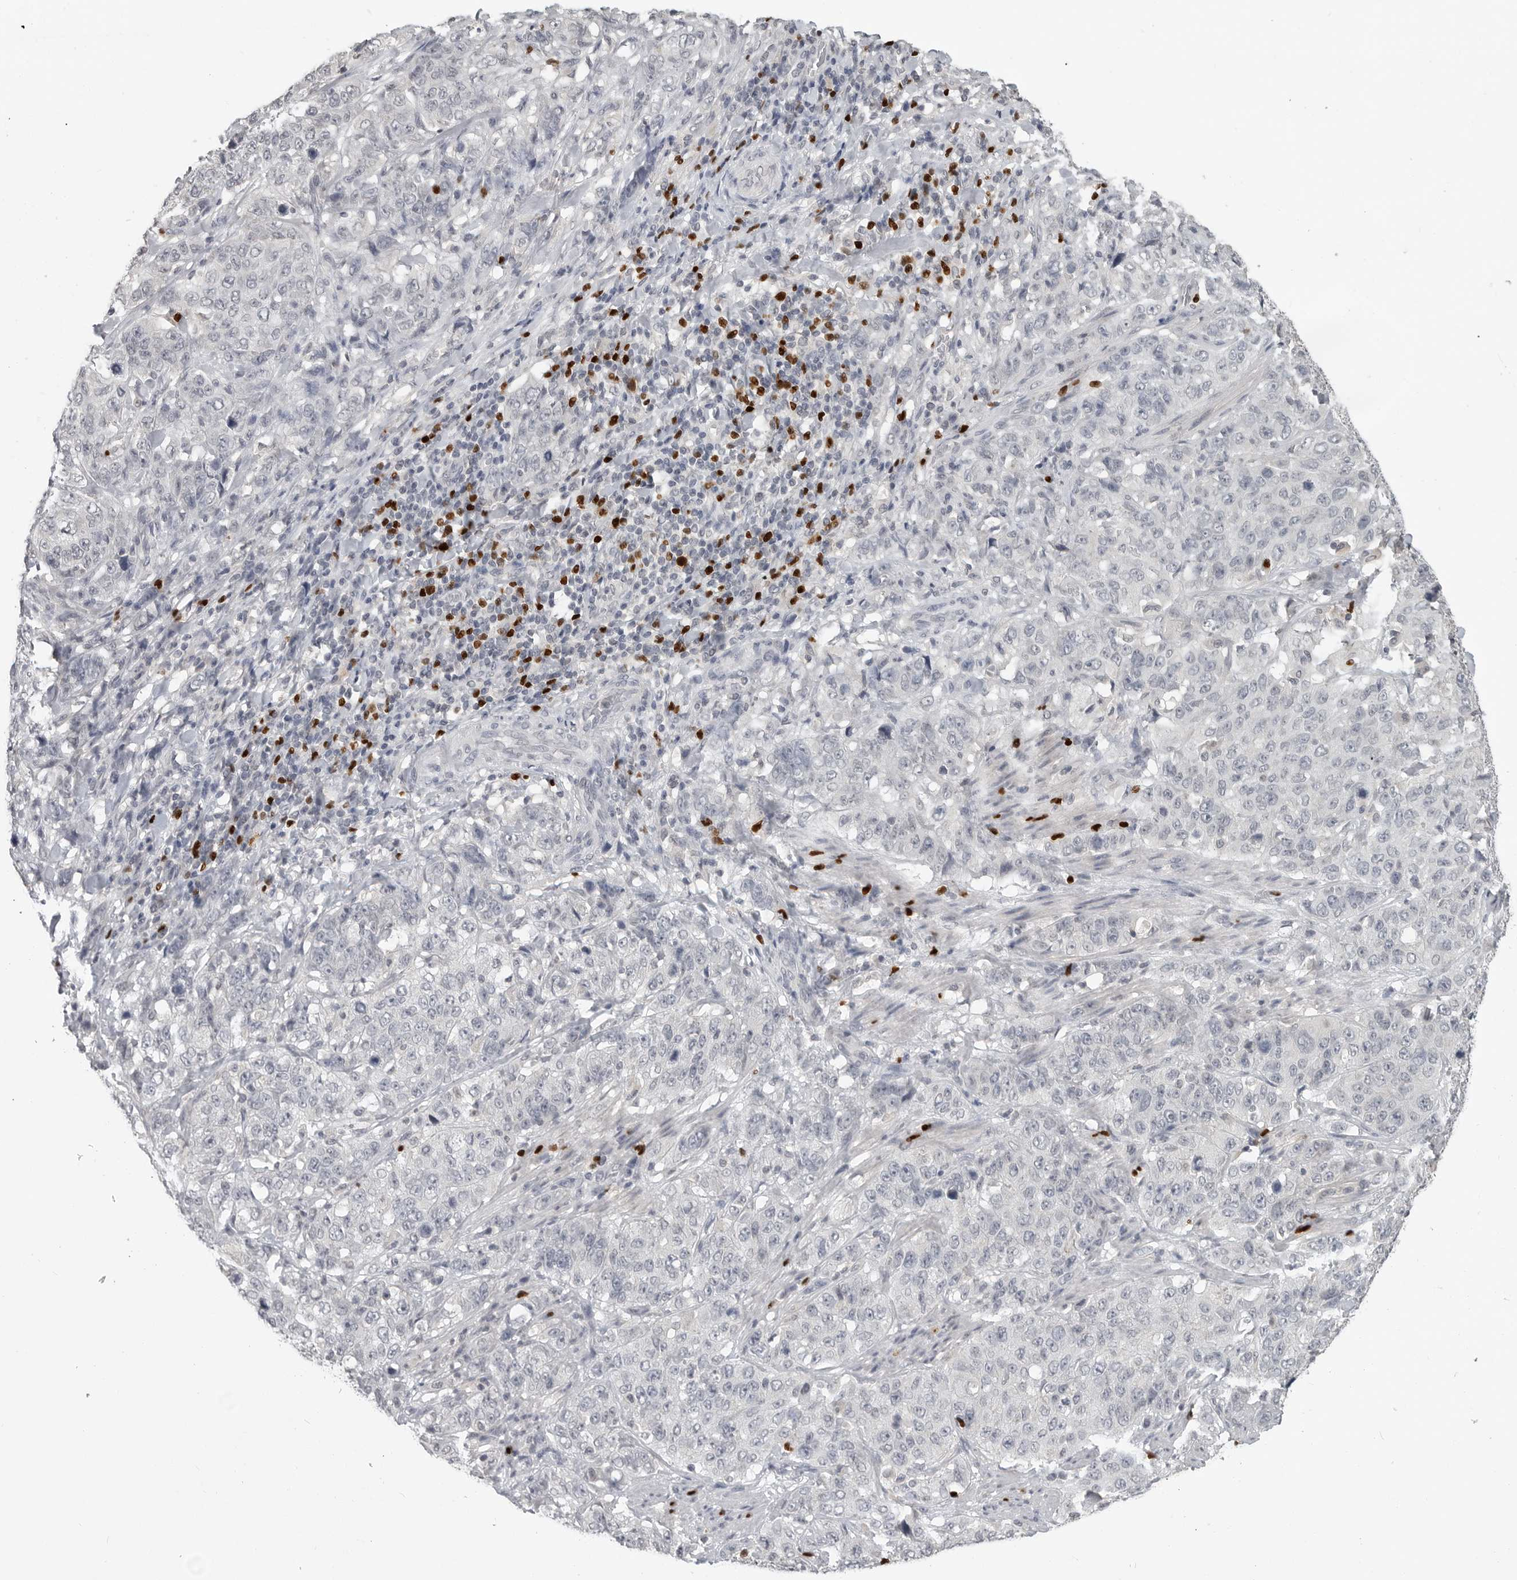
{"staining": {"intensity": "negative", "quantity": "none", "location": "none"}, "tissue": "stomach cancer", "cell_type": "Tumor cells", "image_type": "cancer", "snomed": [{"axis": "morphology", "description": "Adenocarcinoma, NOS"}, {"axis": "topography", "description": "Stomach"}], "caption": "This is a micrograph of IHC staining of adenocarcinoma (stomach), which shows no expression in tumor cells.", "gene": "FOXP3", "patient": {"sex": "male", "age": 48}}